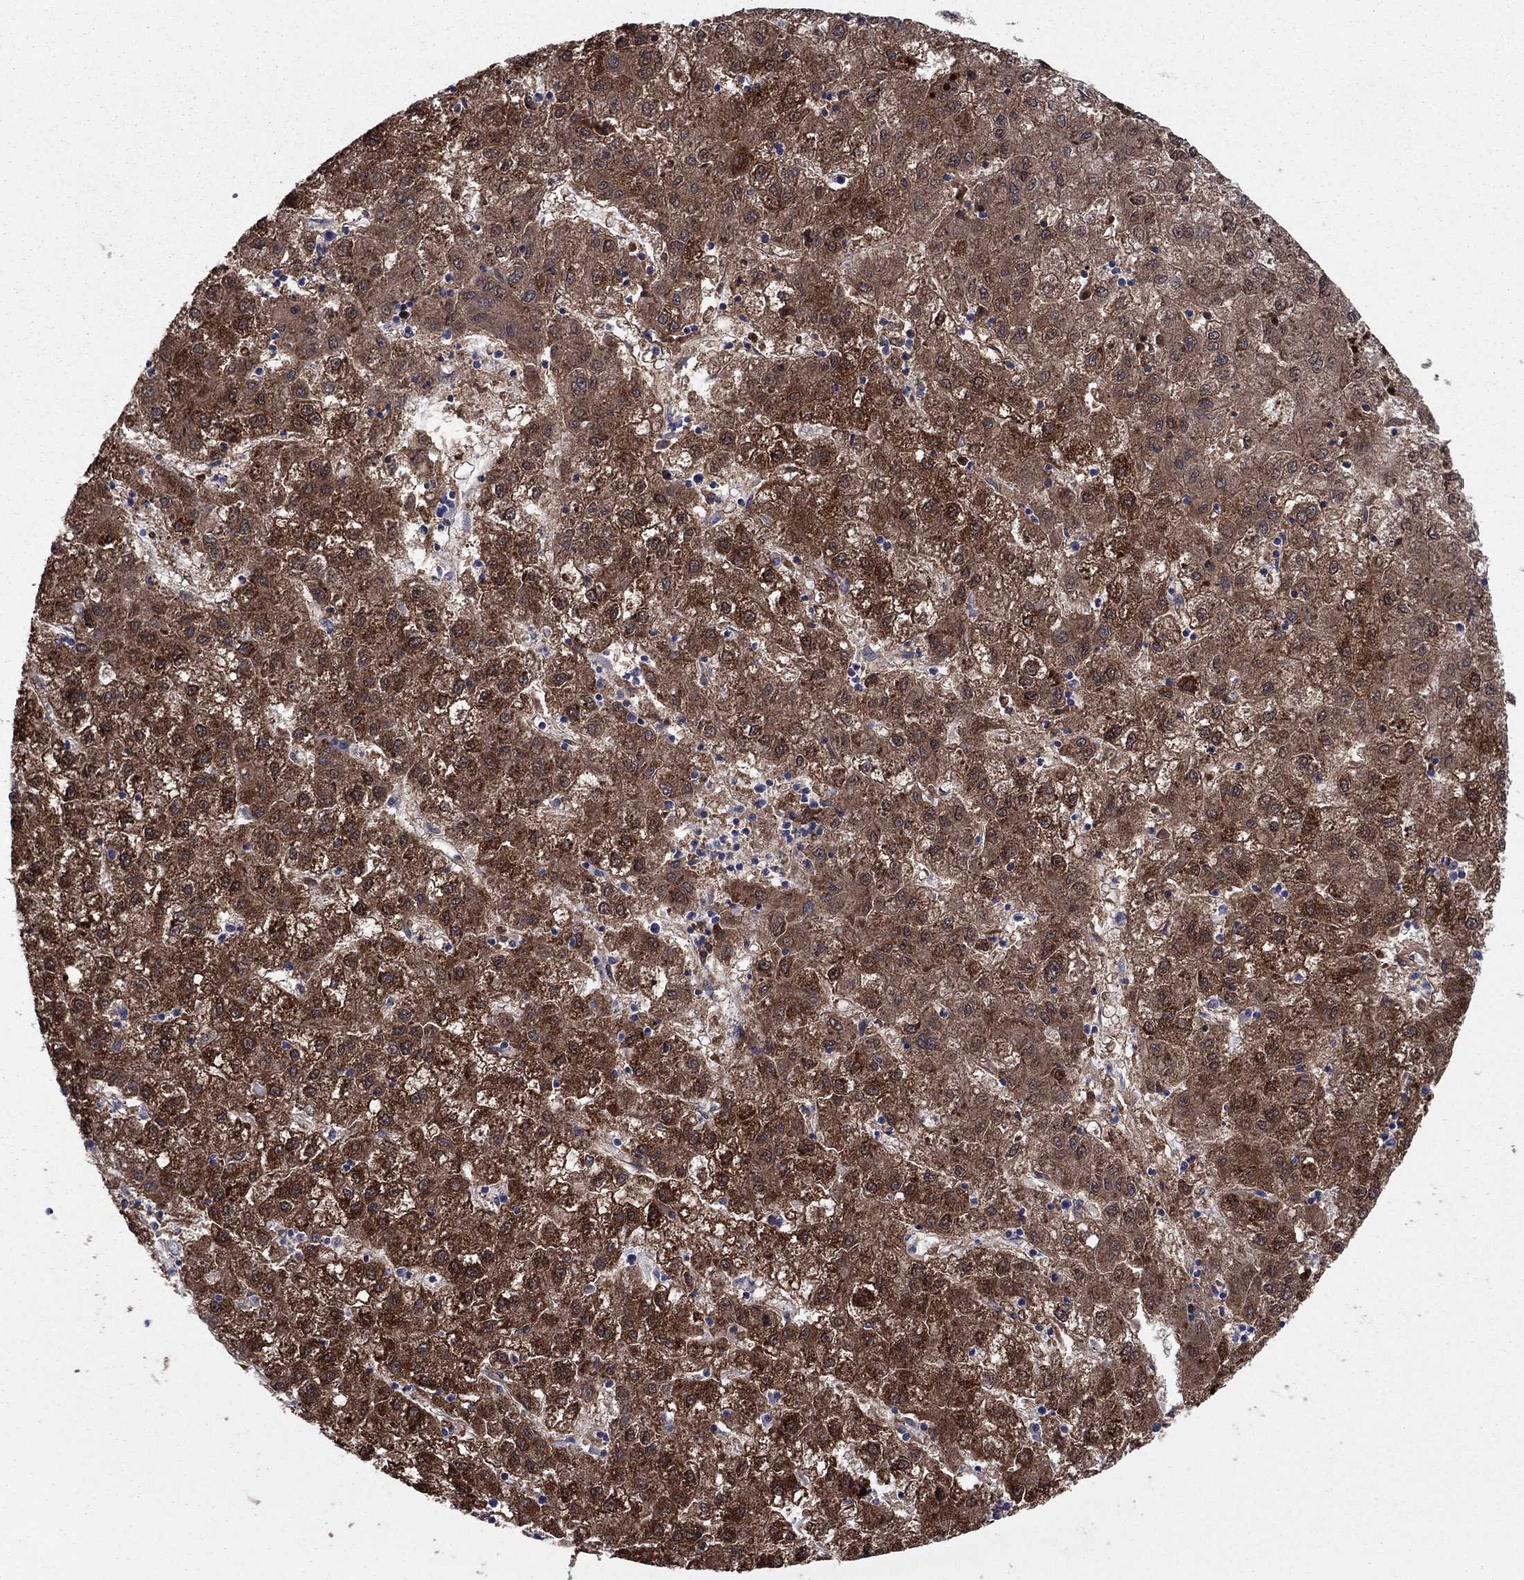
{"staining": {"intensity": "strong", "quantity": "25%-75%", "location": "cytoplasmic/membranous"}, "tissue": "liver cancer", "cell_type": "Tumor cells", "image_type": "cancer", "snomed": [{"axis": "morphology", "description": "Carcinoma, Hepatocellular, NOS"}, {"axis": "topography", "description": "Liver"}], "caption": "Liver hepatocellular carcinoma stained with DAB (3,3'-diaminobenzidine) IHC demonstrates high levels of strong cytoplasmic/membranous positivity in approximately 25%-75% of tumor cells.", "gene": "GRHPR", "patient": {"sex": "male", "age": 72}}